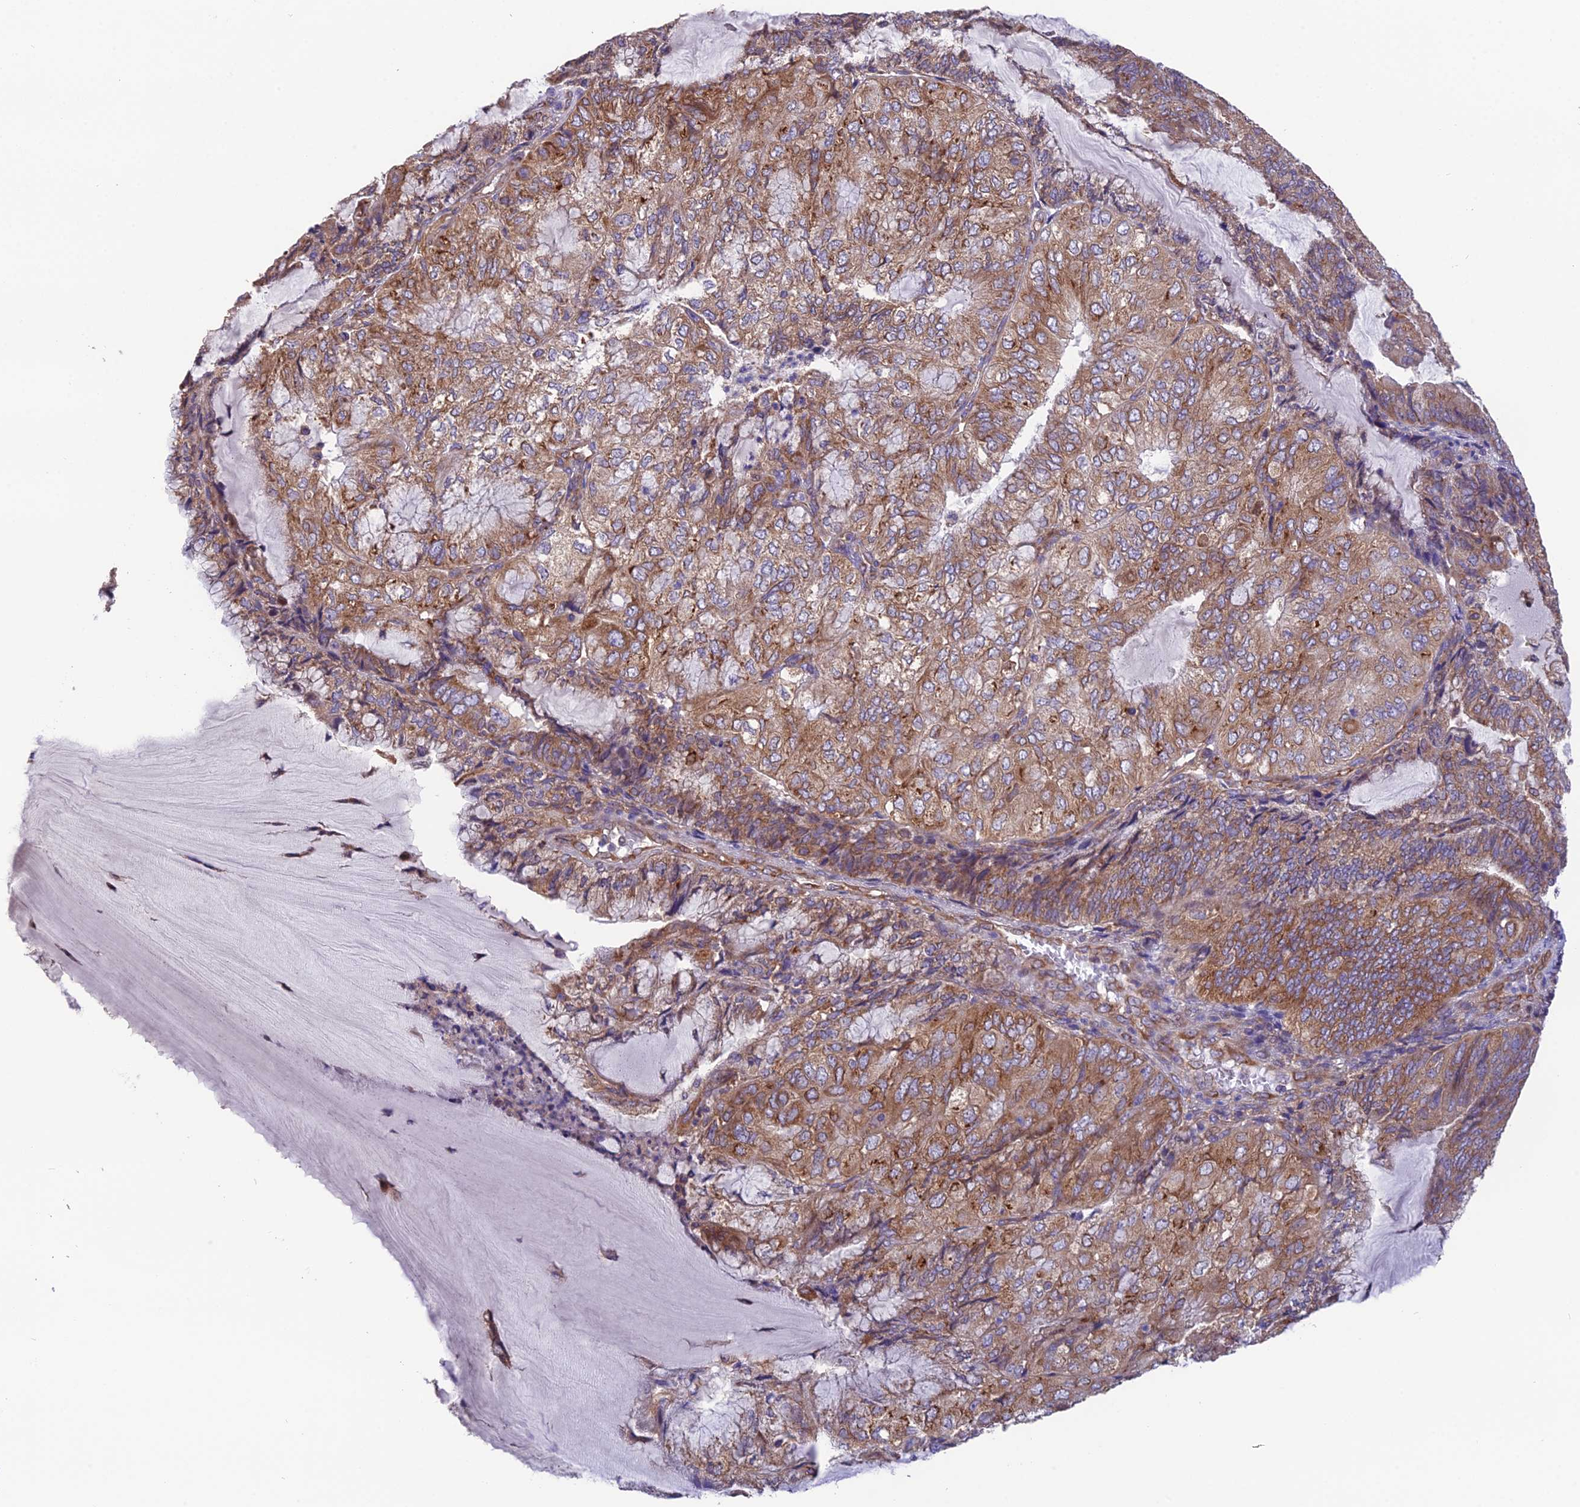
{"staining": {"intensity": "moderate", "quantity": ">75%", "location": "cytoplasmic/membranous"}, "tissue": "endometrial cancer", "cell_type": "Tumor cells", "image_type": "cancer", "snomed": [{"axis": "morphology", "description": "Adenocarcinoma, NOS"}, {"axis": "topography", "description": "Endometrium"}], "caption": "A histopathology image of adenocarcinoma (endometrial) stained for a protein reveals moderate cytoplasmic/membranous brown staining in tumor cells.", "gene": "BLOC1S4", "patient": {"sex": "female", "age": 81}}